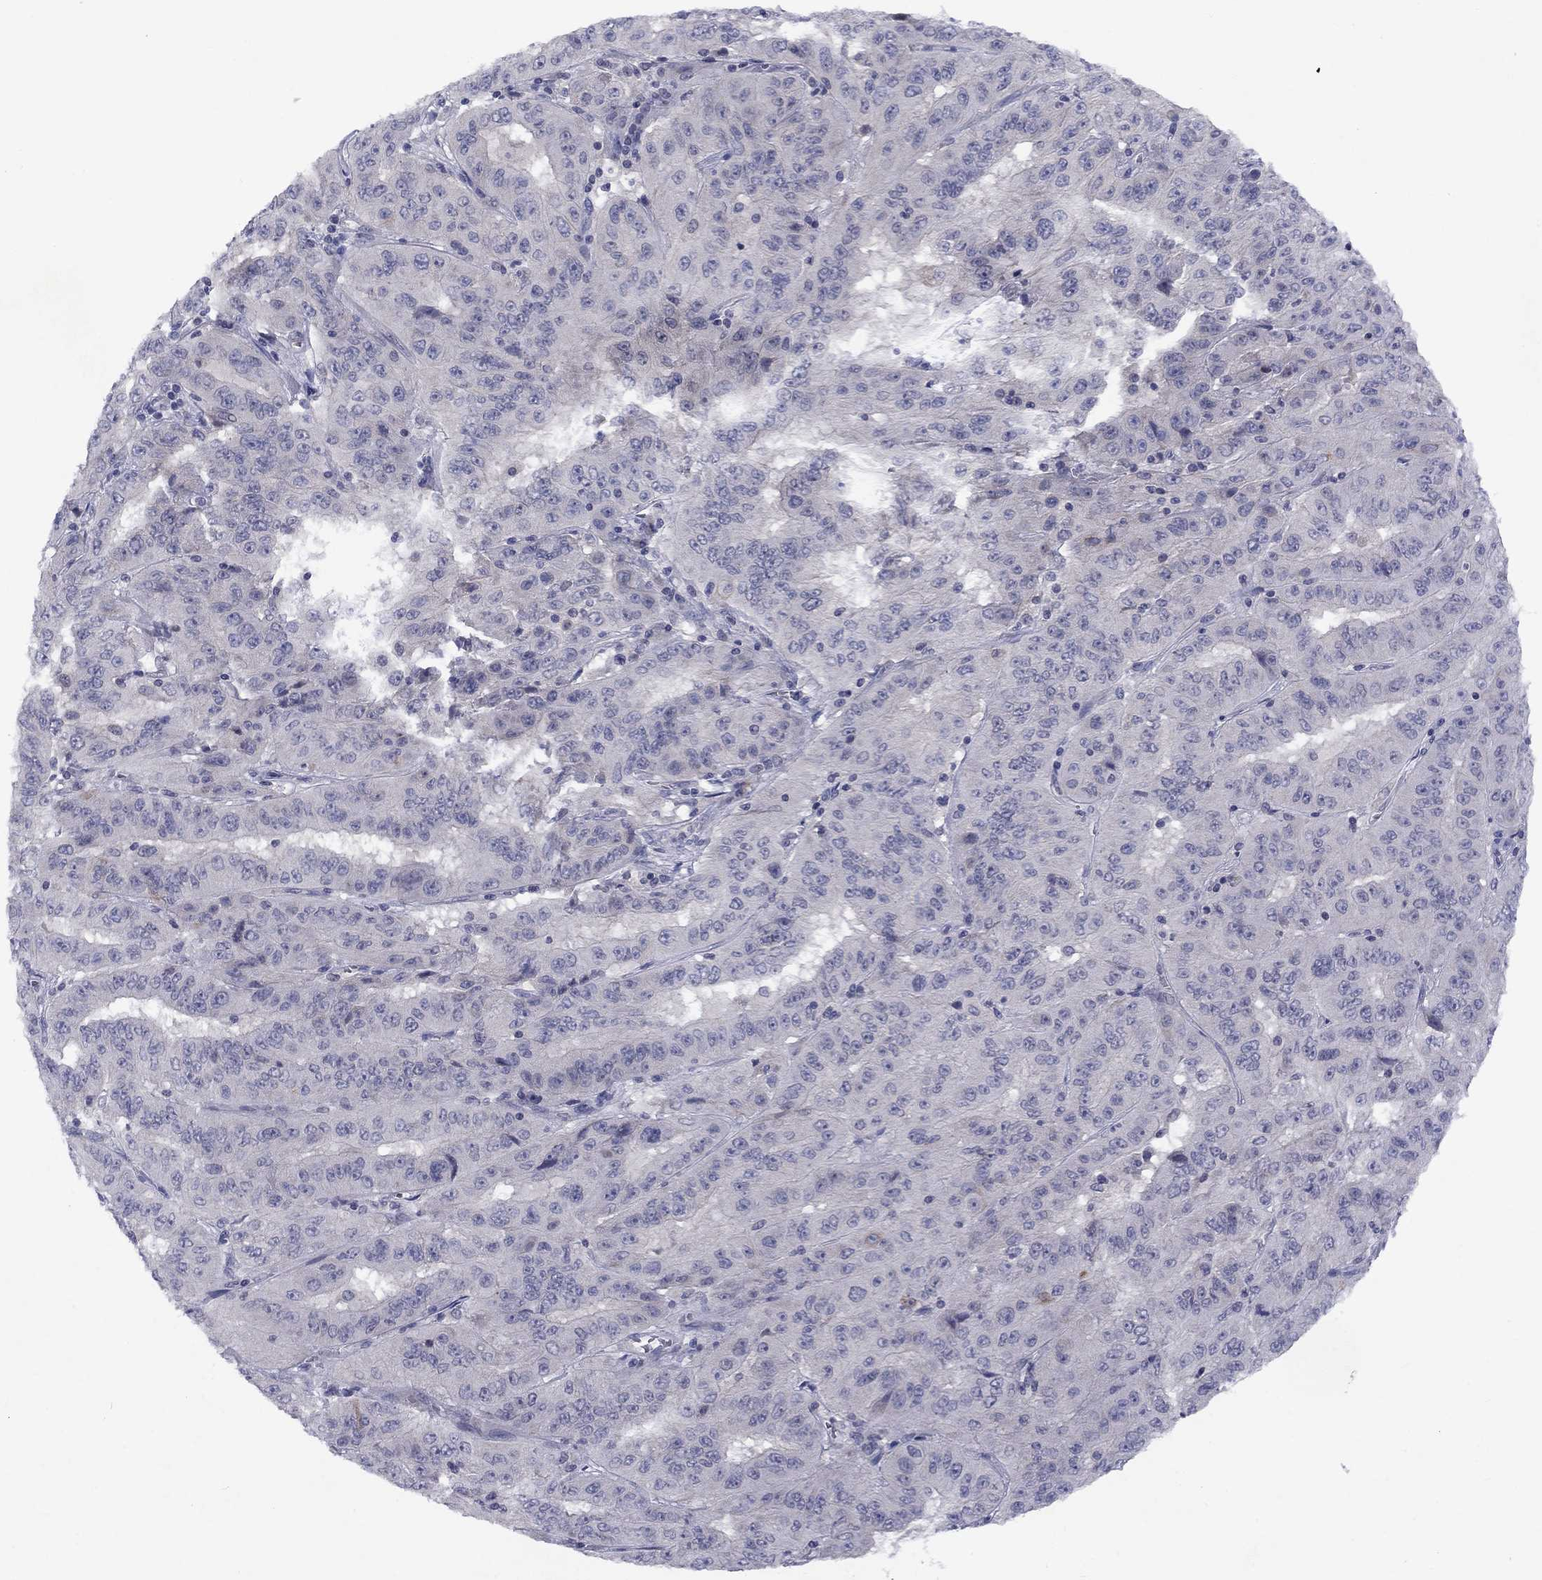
{"staining": {"intensity": "negative", "quantity": "none", "location": "none"}, "tissue": "pancreatic cancer", "cell_type": "Tumor cells", "image_type": "cancer", "snomed": [{"axis": "morphology", "description": "Adenocarcinoma, NOS"}, {"axis": "topography", "description": "Pancreas"}], "caption": "Tumor cells show no significant expression in adenocarcinoma (pancreatic).", "gene": "CACNA1A", "patient": {"sex": "male", "age": 63}}